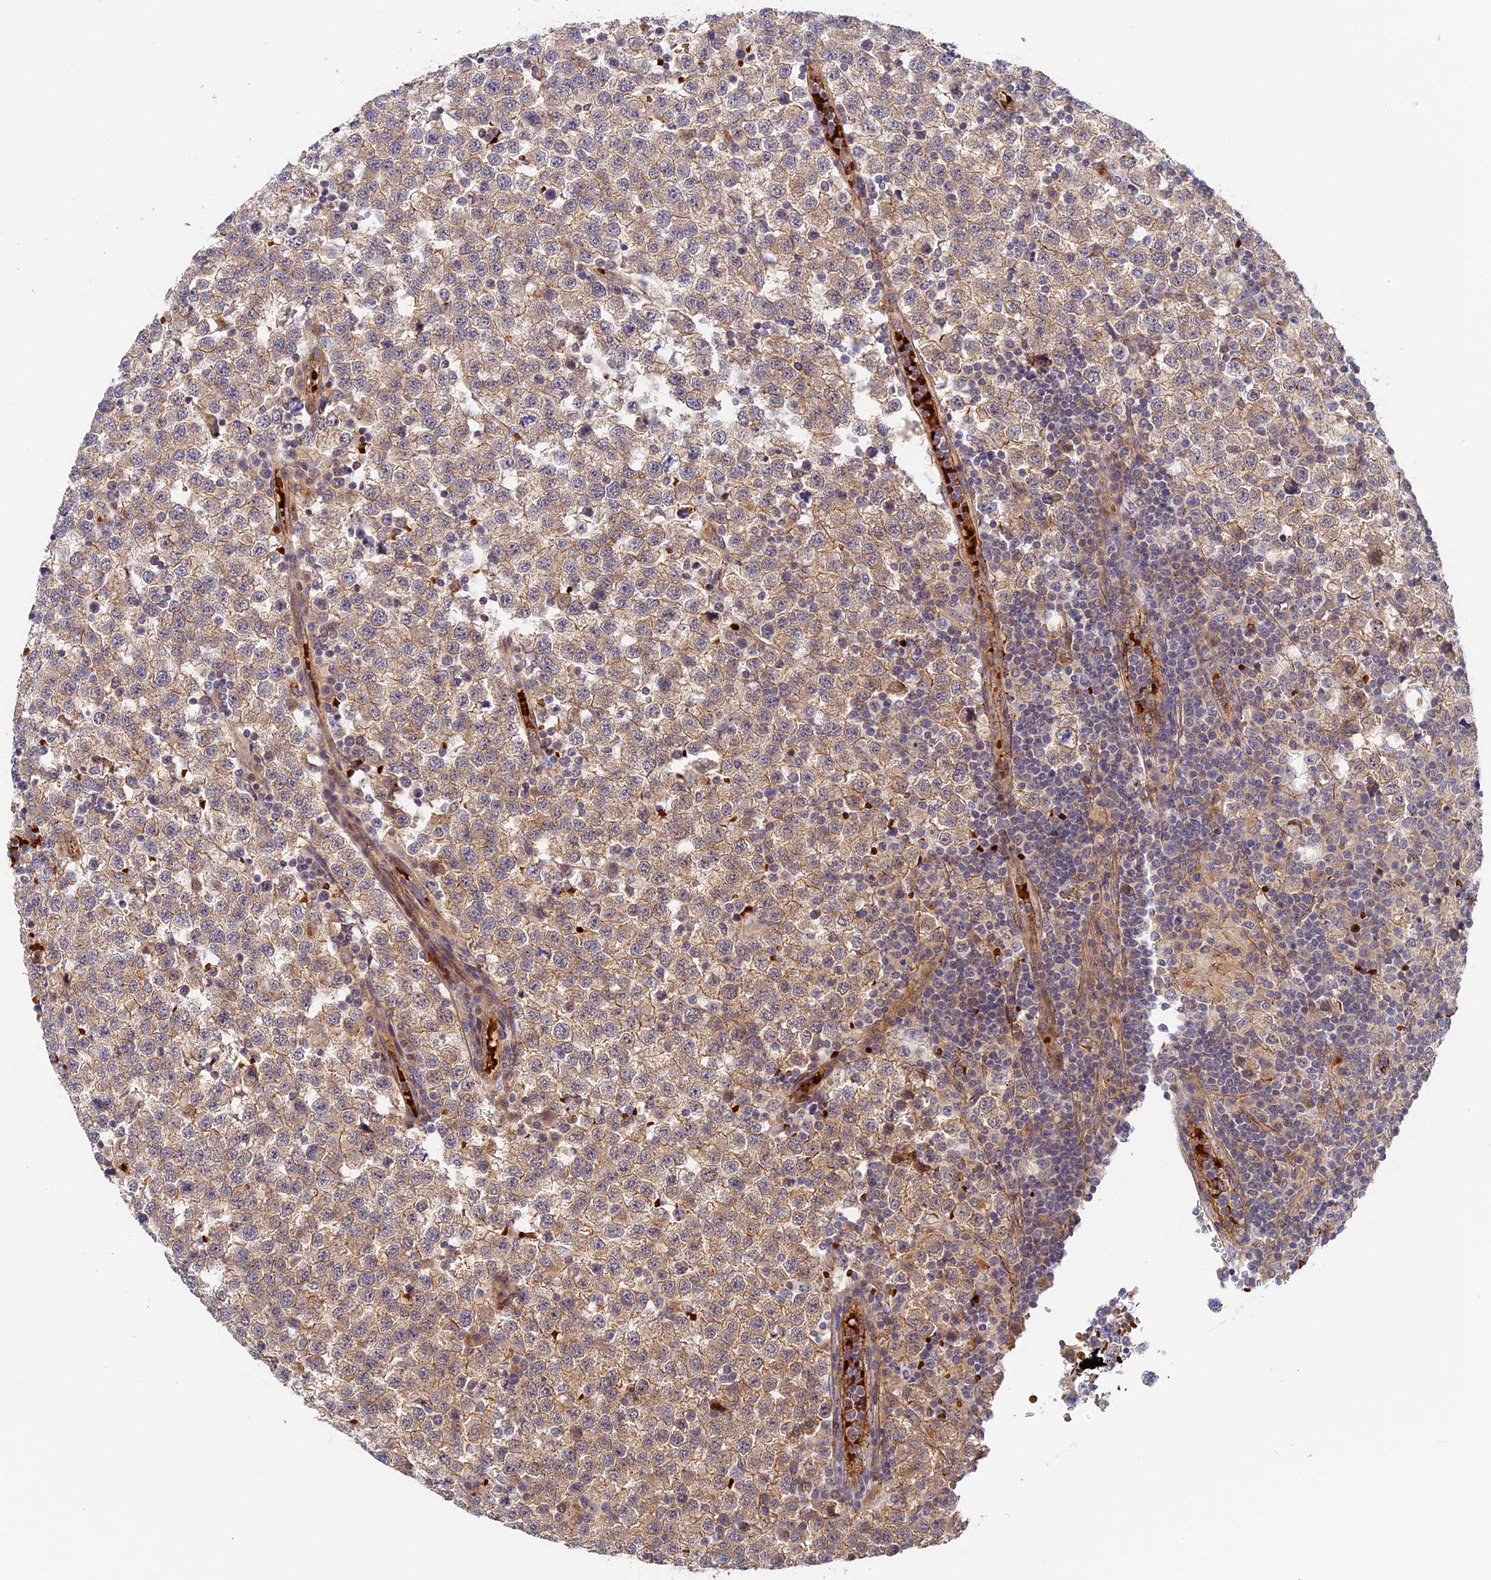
{"staining": {"intensity": "weak", "quantity": ">75%", "location": "cytoplasmic/membranous"}, "tissue": "testis cancer", "cell_type": "Tumor cells", "image_type": "cancer", "snomed": [{"axis": "morphology", "description": "Seminoma, NOS"}, {"axis": "topography", "description": "Testis"}], "caption": "Protein positivity by immunohistochemistry (IHC) displays weak cytoplasmic/membranous expression in approximately >75% of tumor cells in seminoma (testis).", "gene": "MISP3", "patient": {"sex": "male", "age": 34}}